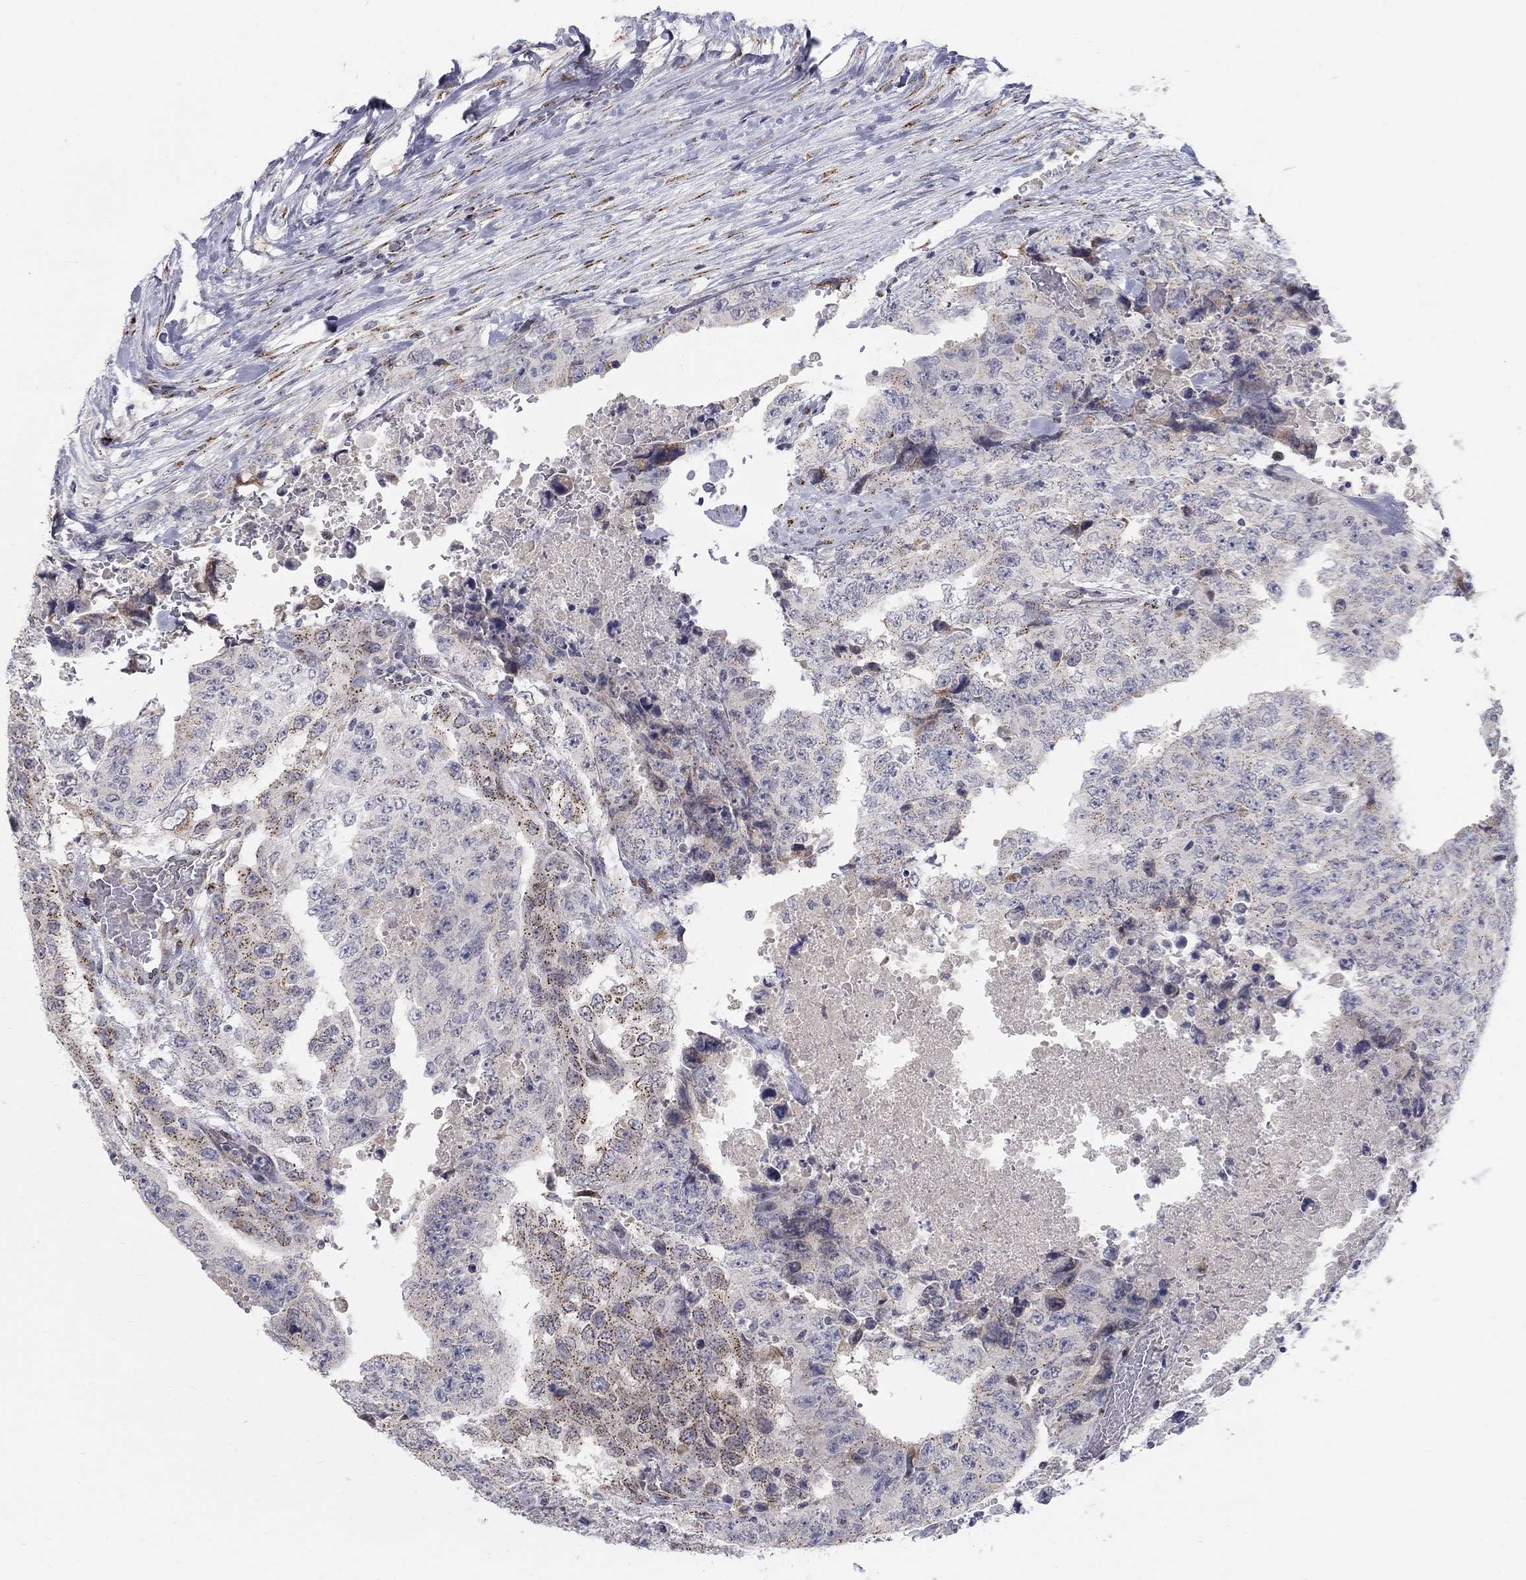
{"staining": {"intensity": "moderate", "quantity": "<25%", "location": "cytoplasmic/membranous"}, "tissue": "testis cancer", "cell_type": "Tumor cells", "image_type": "cancer", "snomed": [{"axis": "morphology", "description": "Carcinoma, Embryonal, NOS"}, {"axis": "topography", "description": "Testis"}], "caption": "The photomicrograph reveals a brown stain indicating the presence of a protein in the cytoplasmic/membranous of tumor cells in testis cancer (embryonal carcinoma). Using DAB (3,3'-diaminobenzidine) (brown) and hematoxylin (blue) stains, captured at high magnification using brightfield microscopy.", "gene": "PANK3", "patient": {"sex": "male", "age": 24}}